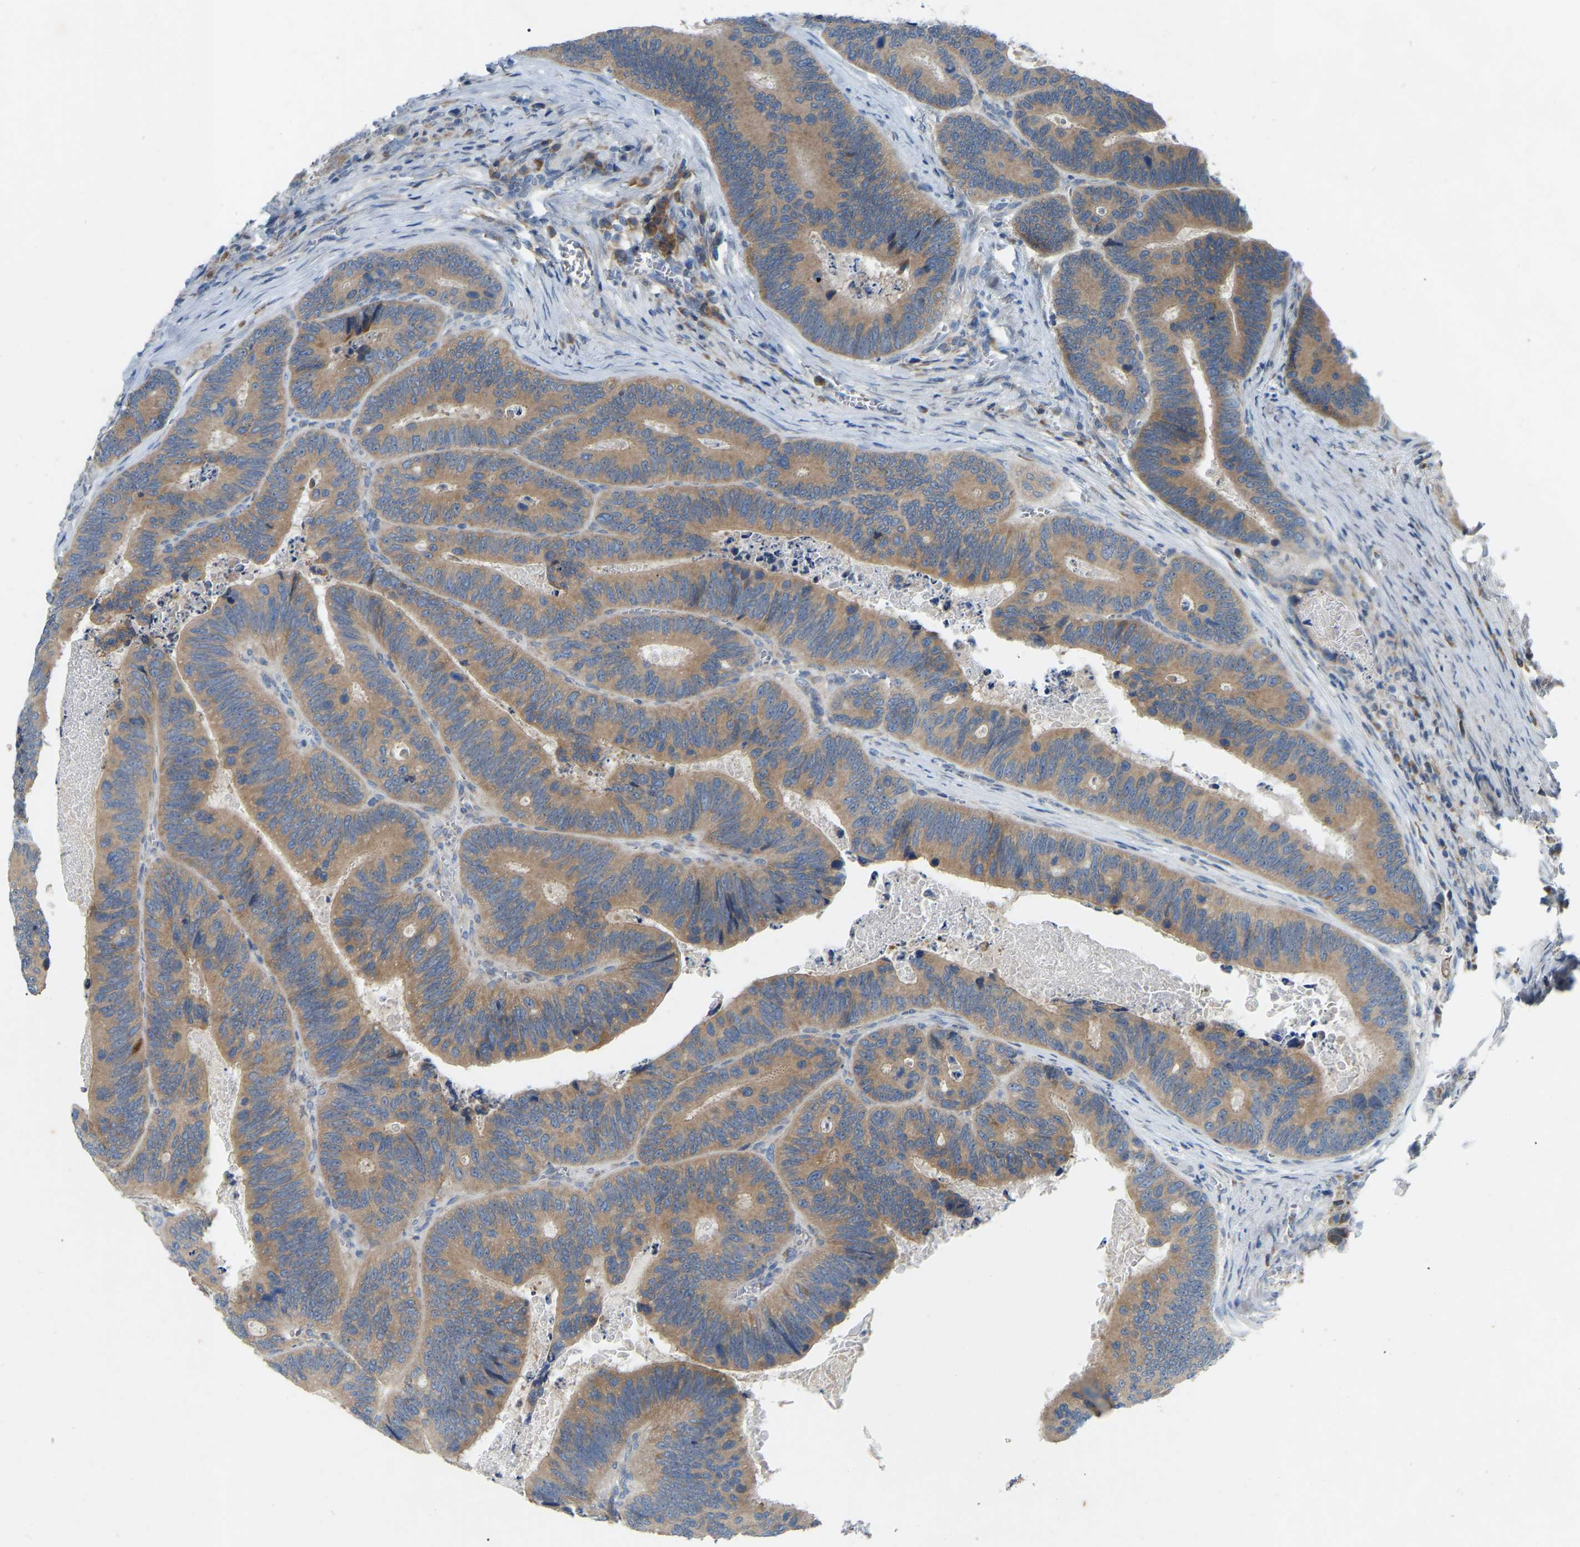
{"staining": {"intensity": "moderate", "quantity": ">75%", "location": "cytoplasmic/membranous"}, "tissue": "colorectal cancer", "cell_type": "Tumor cells", "image_type": "cancer", "snomed": [{"axis": "morphology", "description": "Inflammation, NOS"}, {"axis": "morphology", "description": "Adenocarcinoma, NOS"}, {"axis": "topography", "description": "Colon"}], "caption": "A high-resolution image shows immunohistochemistry (IHC) staining of adenocarcinoma (colorectal), which exhibits moderate cytoplasmic/membranous positivity in about >75% of tumor cells.", "gene": "PARL", "patient": {"sex": "male", "age": 72}}